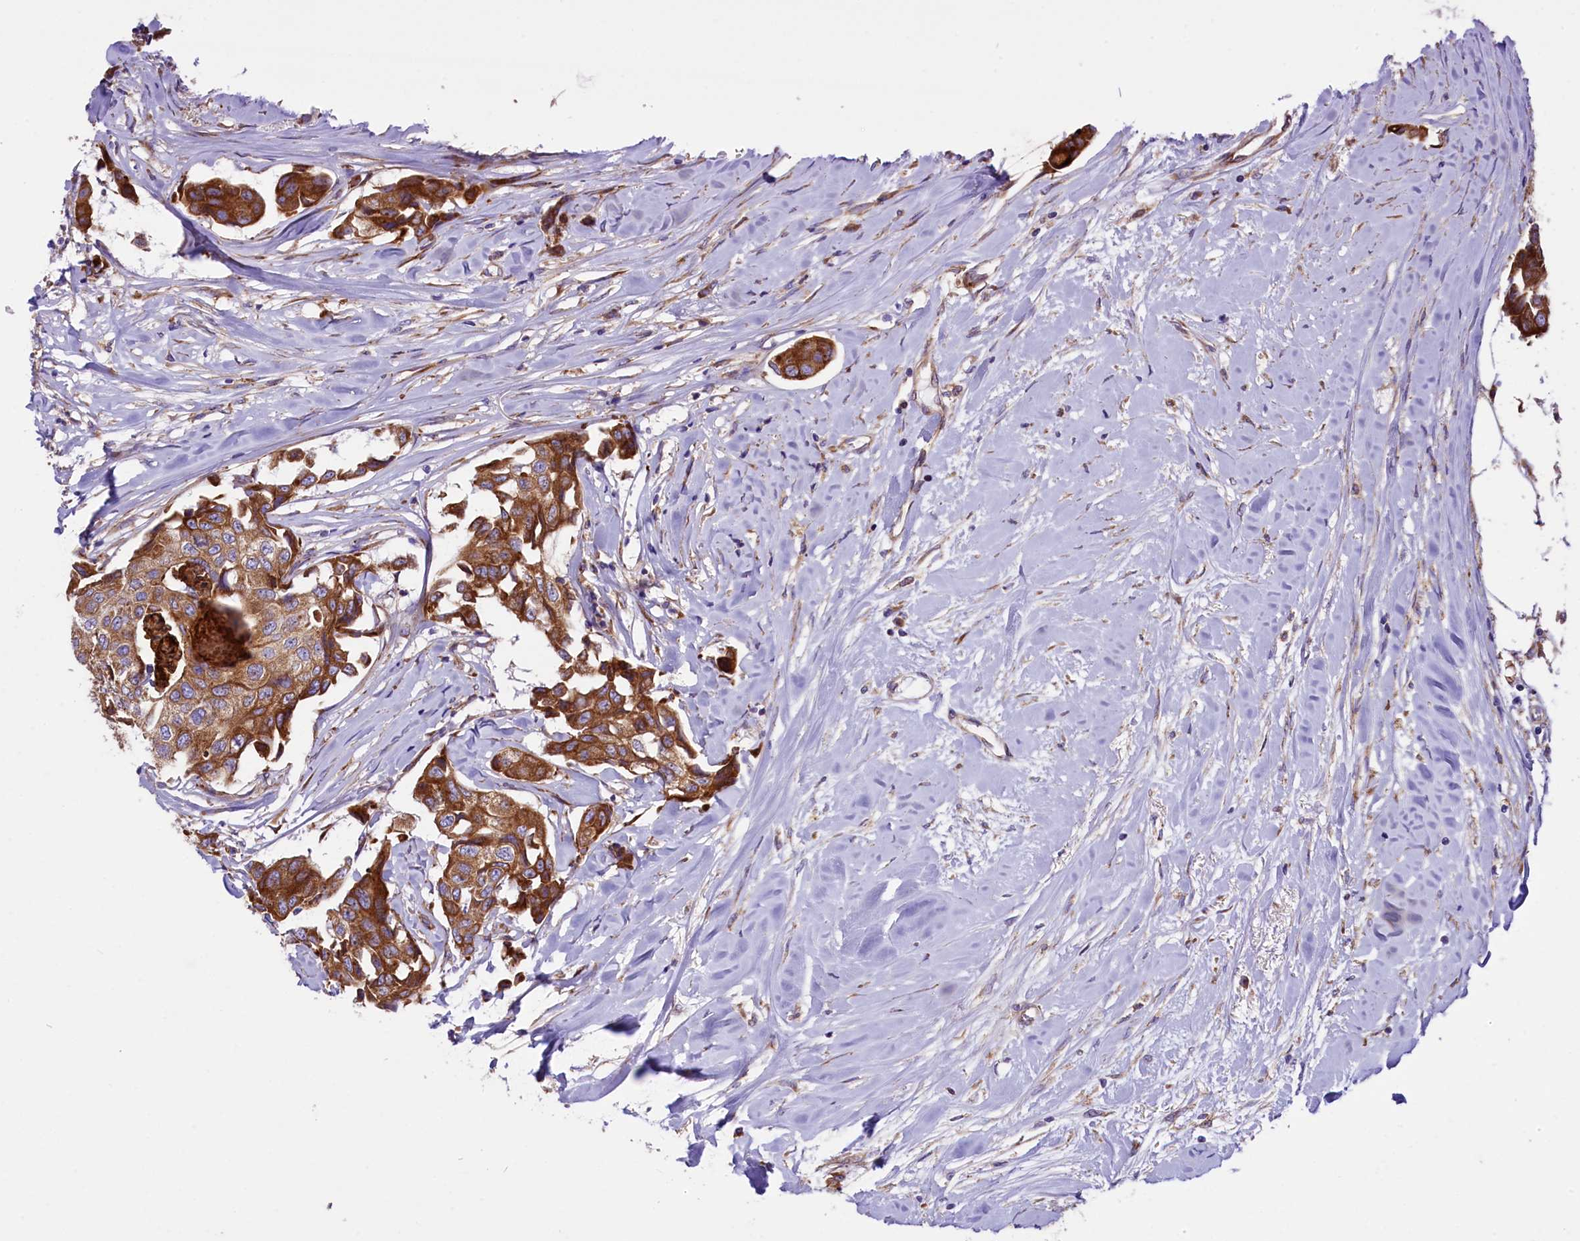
{"staining": {"intensity": "strong", "quantity": ">75%", "location": "cytoplasmic/membranous"}, "tissue": "breast cancer", "cell_type": "Tumor cells", "image_type": "cancer", "snomed": [{"axis": "morphology", "description": "Duct carcinoma"}, {"axis": "topography", "description": "Breast"}], "caption": "Human invasive ductal carcinoma (breast) stained with a protein marker demonstrates strong staining in tumor cells.", "gene": "PTPRU", "patient": {"sex": "female", "age": 80}}